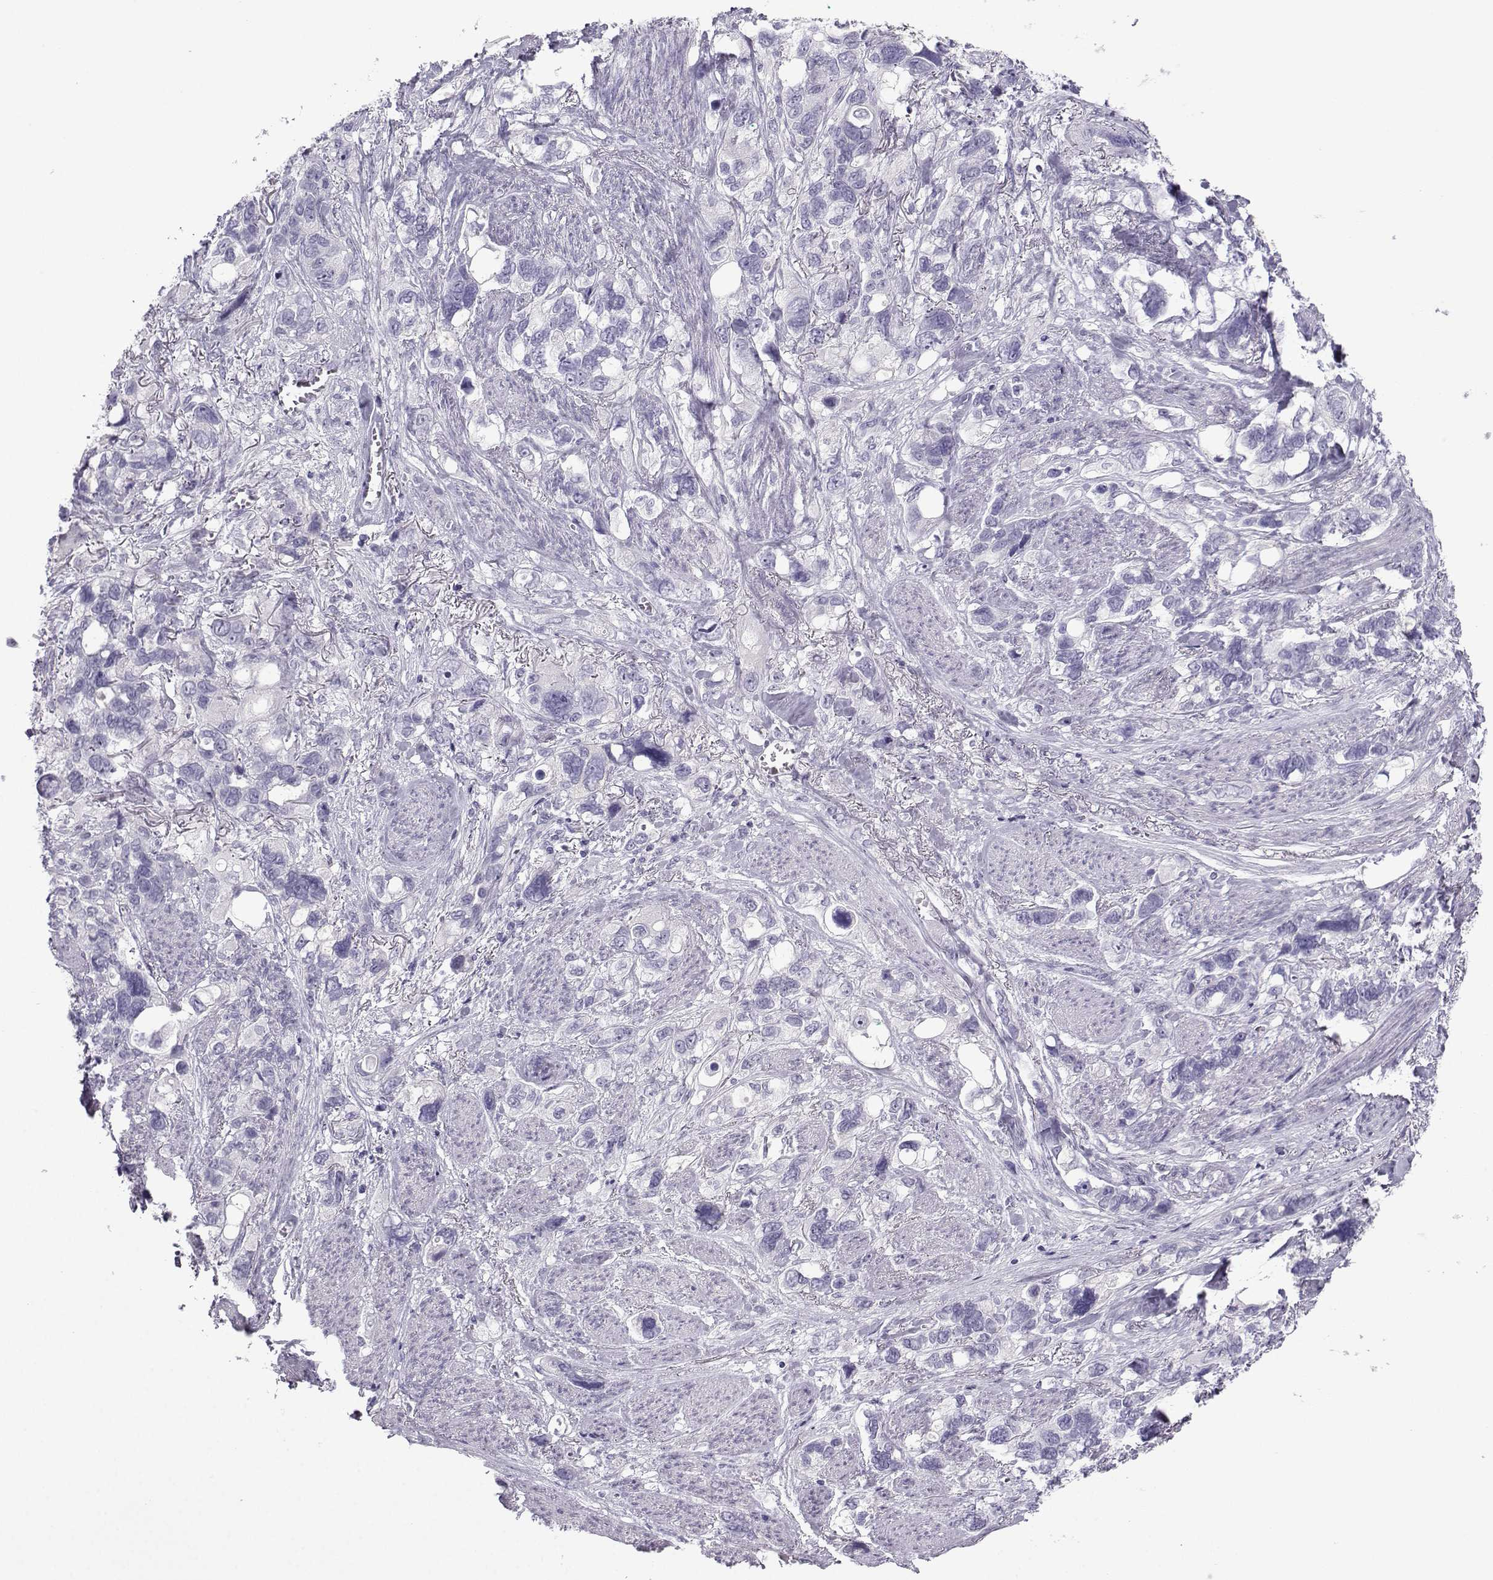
{"staining": {"intensity": "negative", "quantity": "none", "location": "none"}, "tissue": "stomach cancer", "cell_type": "Tumor cells", "image_type": "cancer", "snomed": [{"axis": "morphology", "description": "Adenocarcinoma, NOS"}, {"axis": "topography", "description": "Stomach, upper"}], "caption": "Tumor cells are negative for protein expression in human stomach adenocarcinoma.", "gene": "ARMC2", "patient": {"sex": "female", "age": 81}}